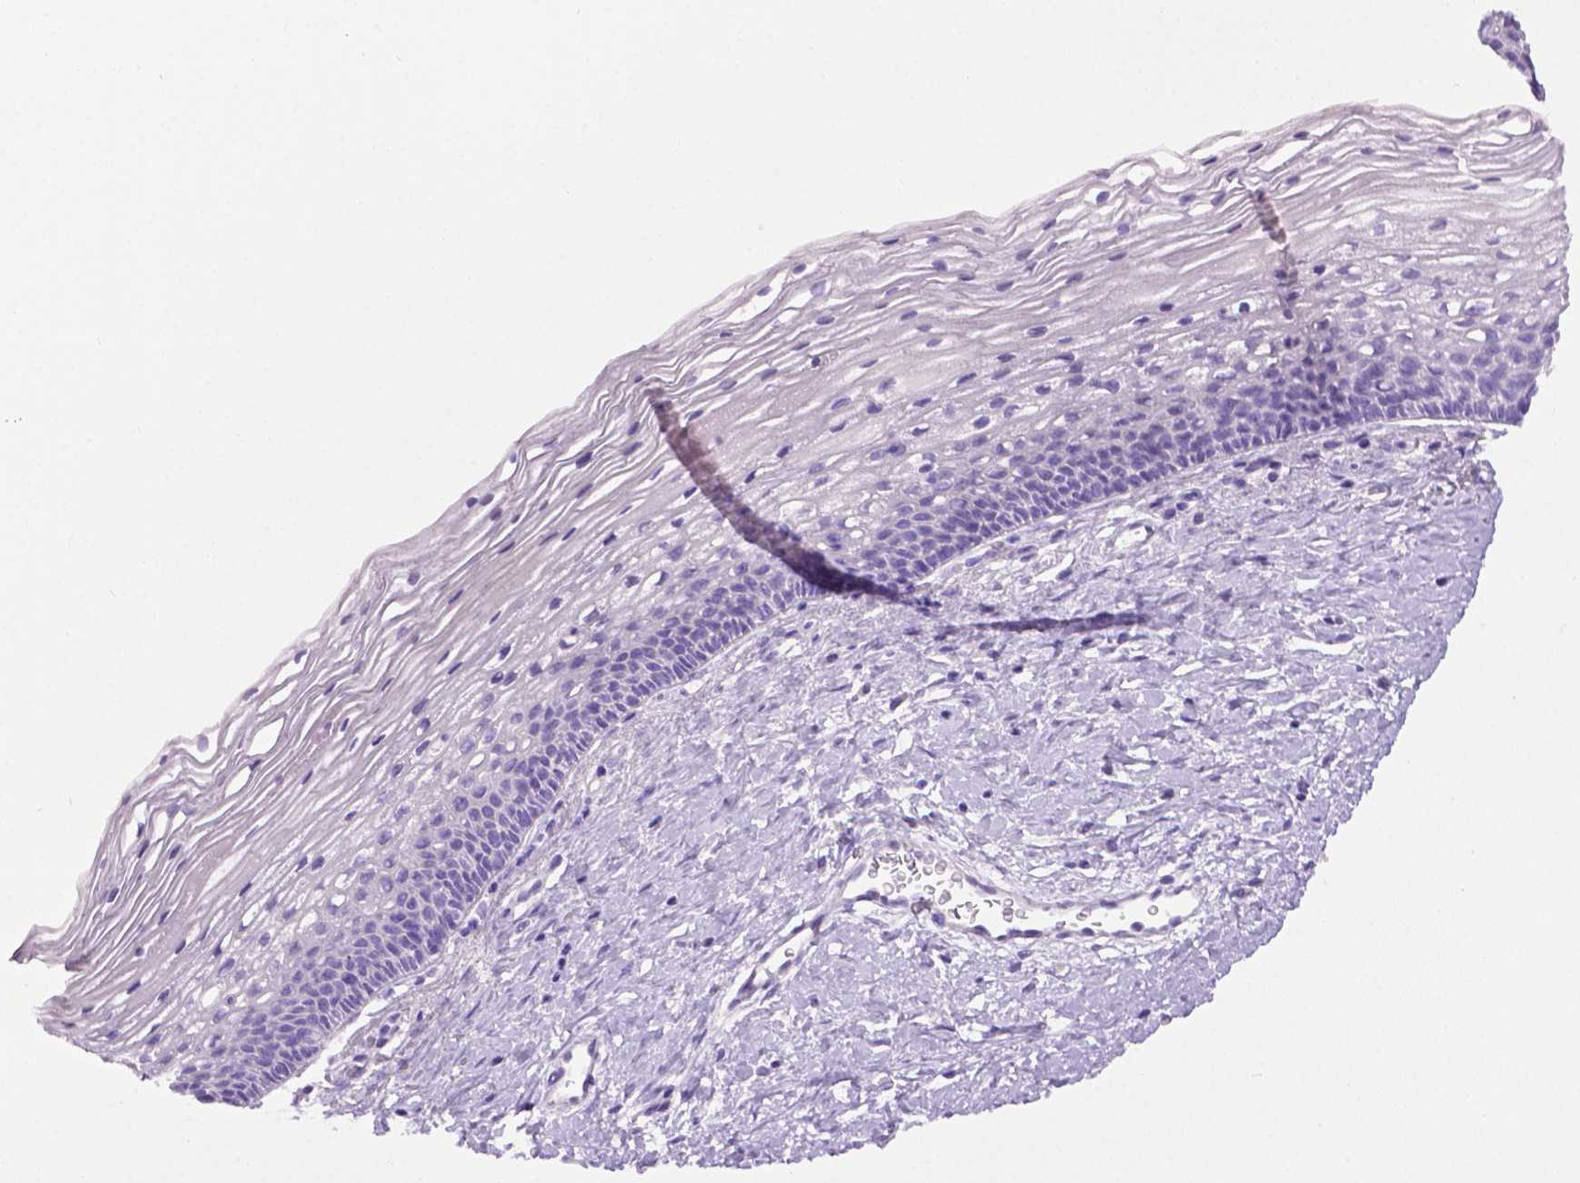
{"staining": {"intensity": "negative", "quantity": "none", "location": "none"}, "tissue": "cervix", "cell_type": "Glandular cells", "image_type": "normal", "snomed": [{"axis": "morphology", "description": "Normal tissue, NOS"}, {"axis": "topography", "description": "Cervix"}], "caption": "High power microscopy histopathology image of an immunohistochemistry (IHC) image of unremarkable cervix, revealing no significant staining in glandular cells.", "gene": "LELP1", "patient": {"sex": "female", "age": 34}}